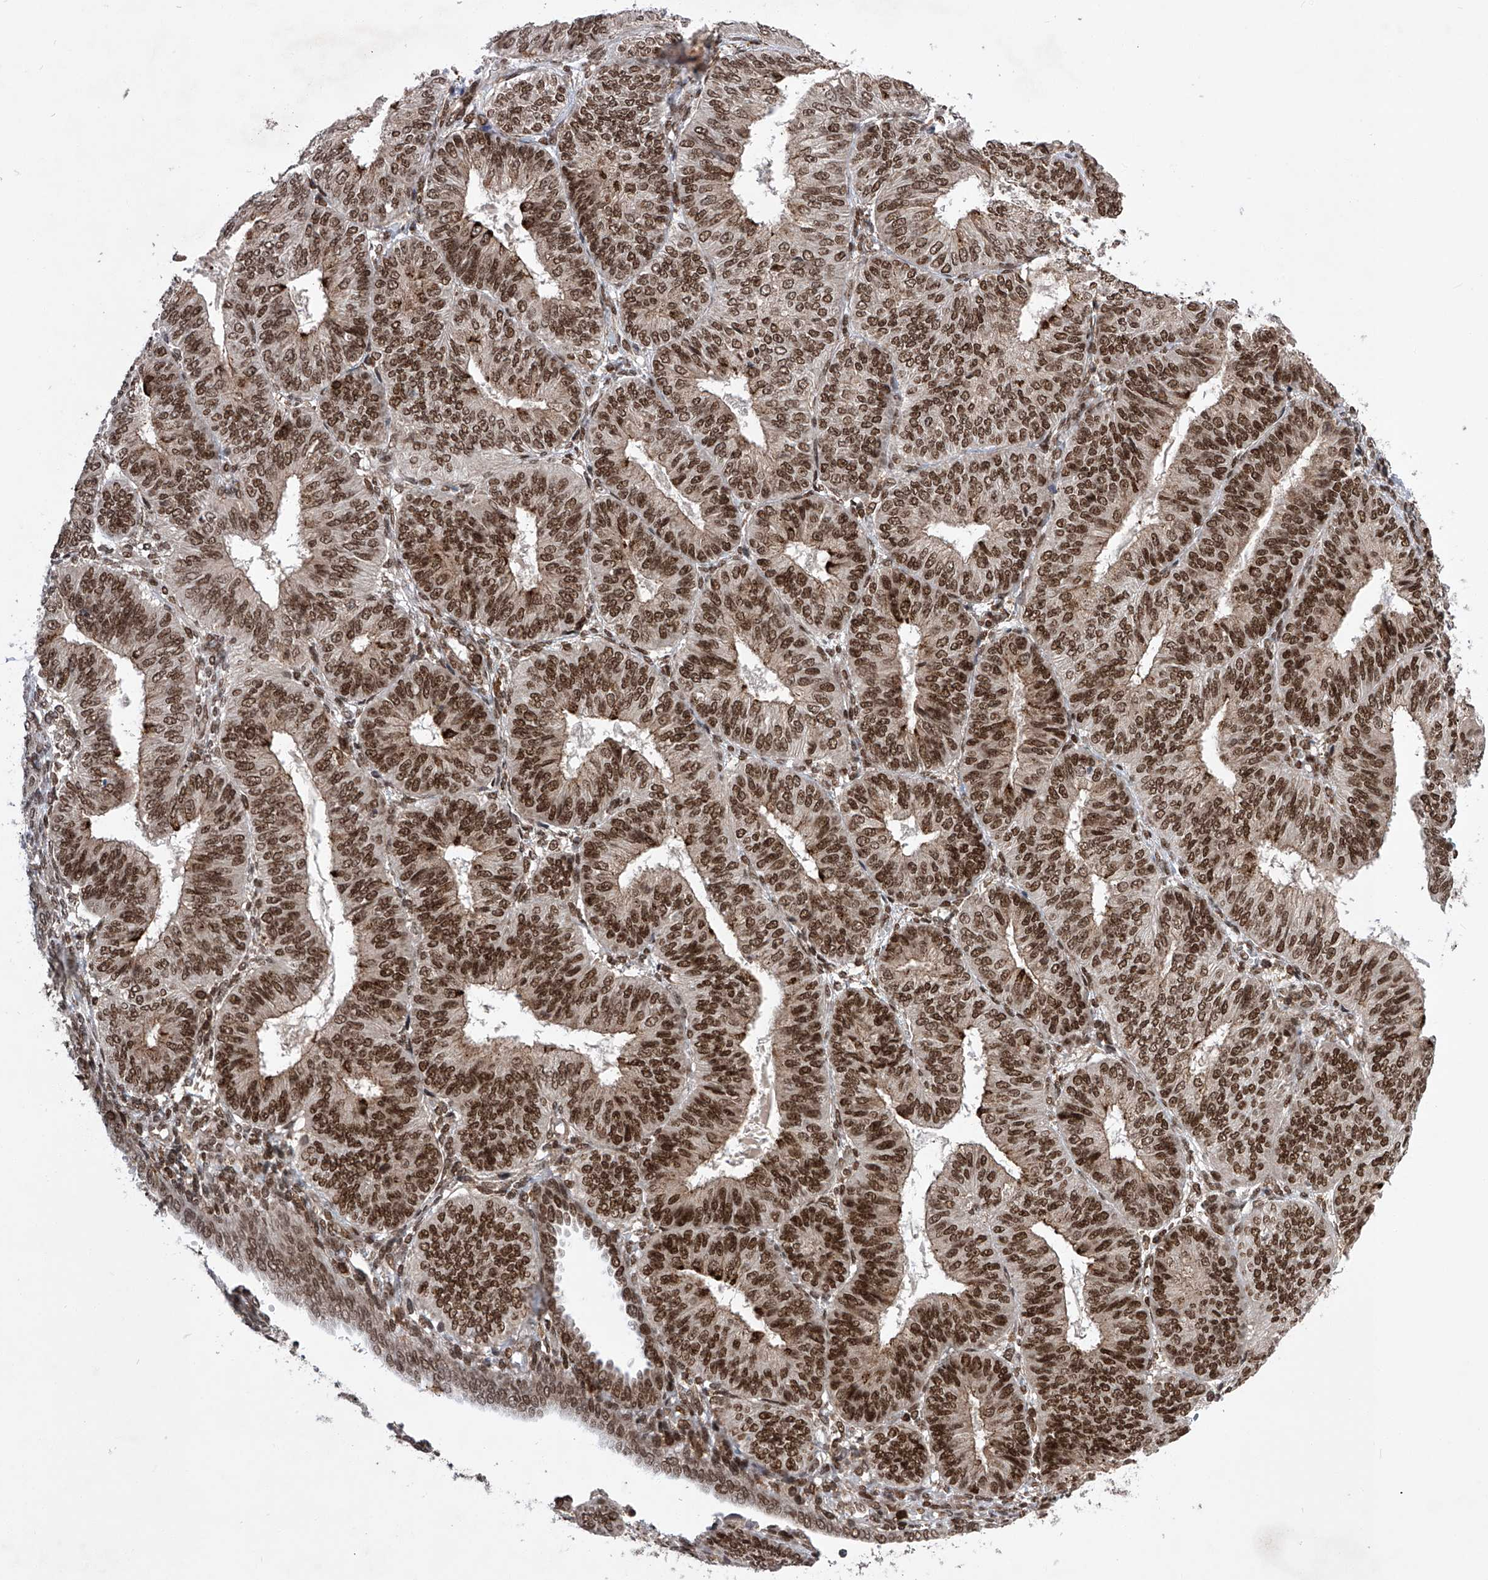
{"staining": {"intensity": "strong", "quantity": ">75%", "location": "nuclear"}, "tissue": "endometrial cancer", "cell_type": "Tumor cells", "image_type": "cancer", "snomed": [{"axis": "morphology", "description": "Adenocarcinoma, NOS"}, {"axis": "topography", "description": "Endometrium"}], "caption": "Endometrial cancer (adenocarcinoma) stained with a protein marker exhibits strong staining in tumor cells.", "gene": "ZNF280D", "patient": {"sex": "female", "age": 58}}